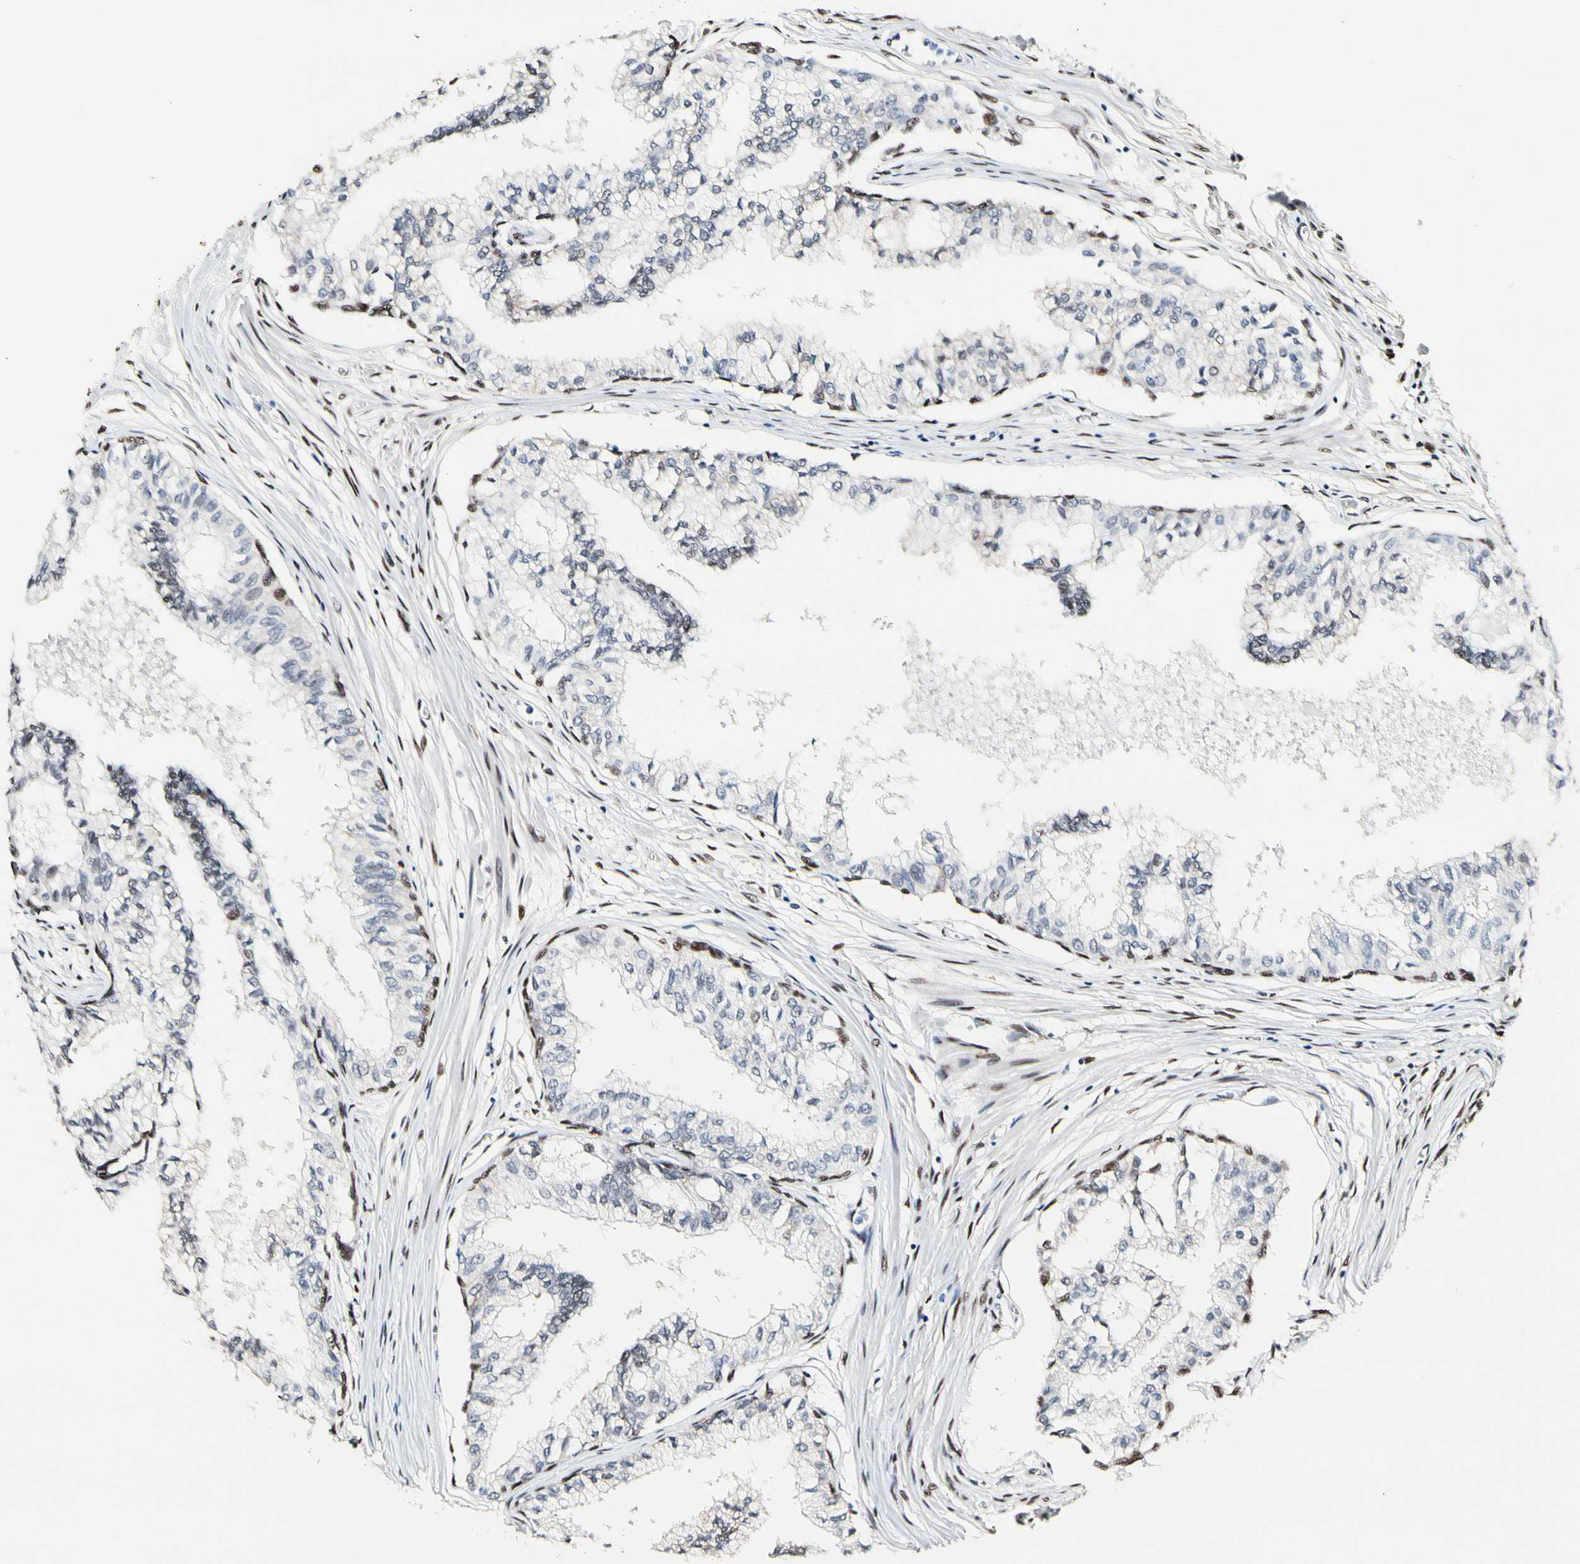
{"staining": {"intensity": "moderate", "quantity": "25%-75%", "location": "nuclear"}, "tissue": "prostate", "cell_type": "Glandular cells", "image_type": "normal", "snomed": [{"axis": "morphology", "description": "Normal tissue, NOS"}, {"axis": "topography", "description": "Prostate"}, {"axis": "topography", "description": "Seminal veicle"}], "caption": "Moderate nuclear protein expression is appreciated in about 25%-75% of glandular cells in prostate. Nuclei are stained in blue.", "gene": "NFIA", "patient": {"sex": "male", "age": 60}}